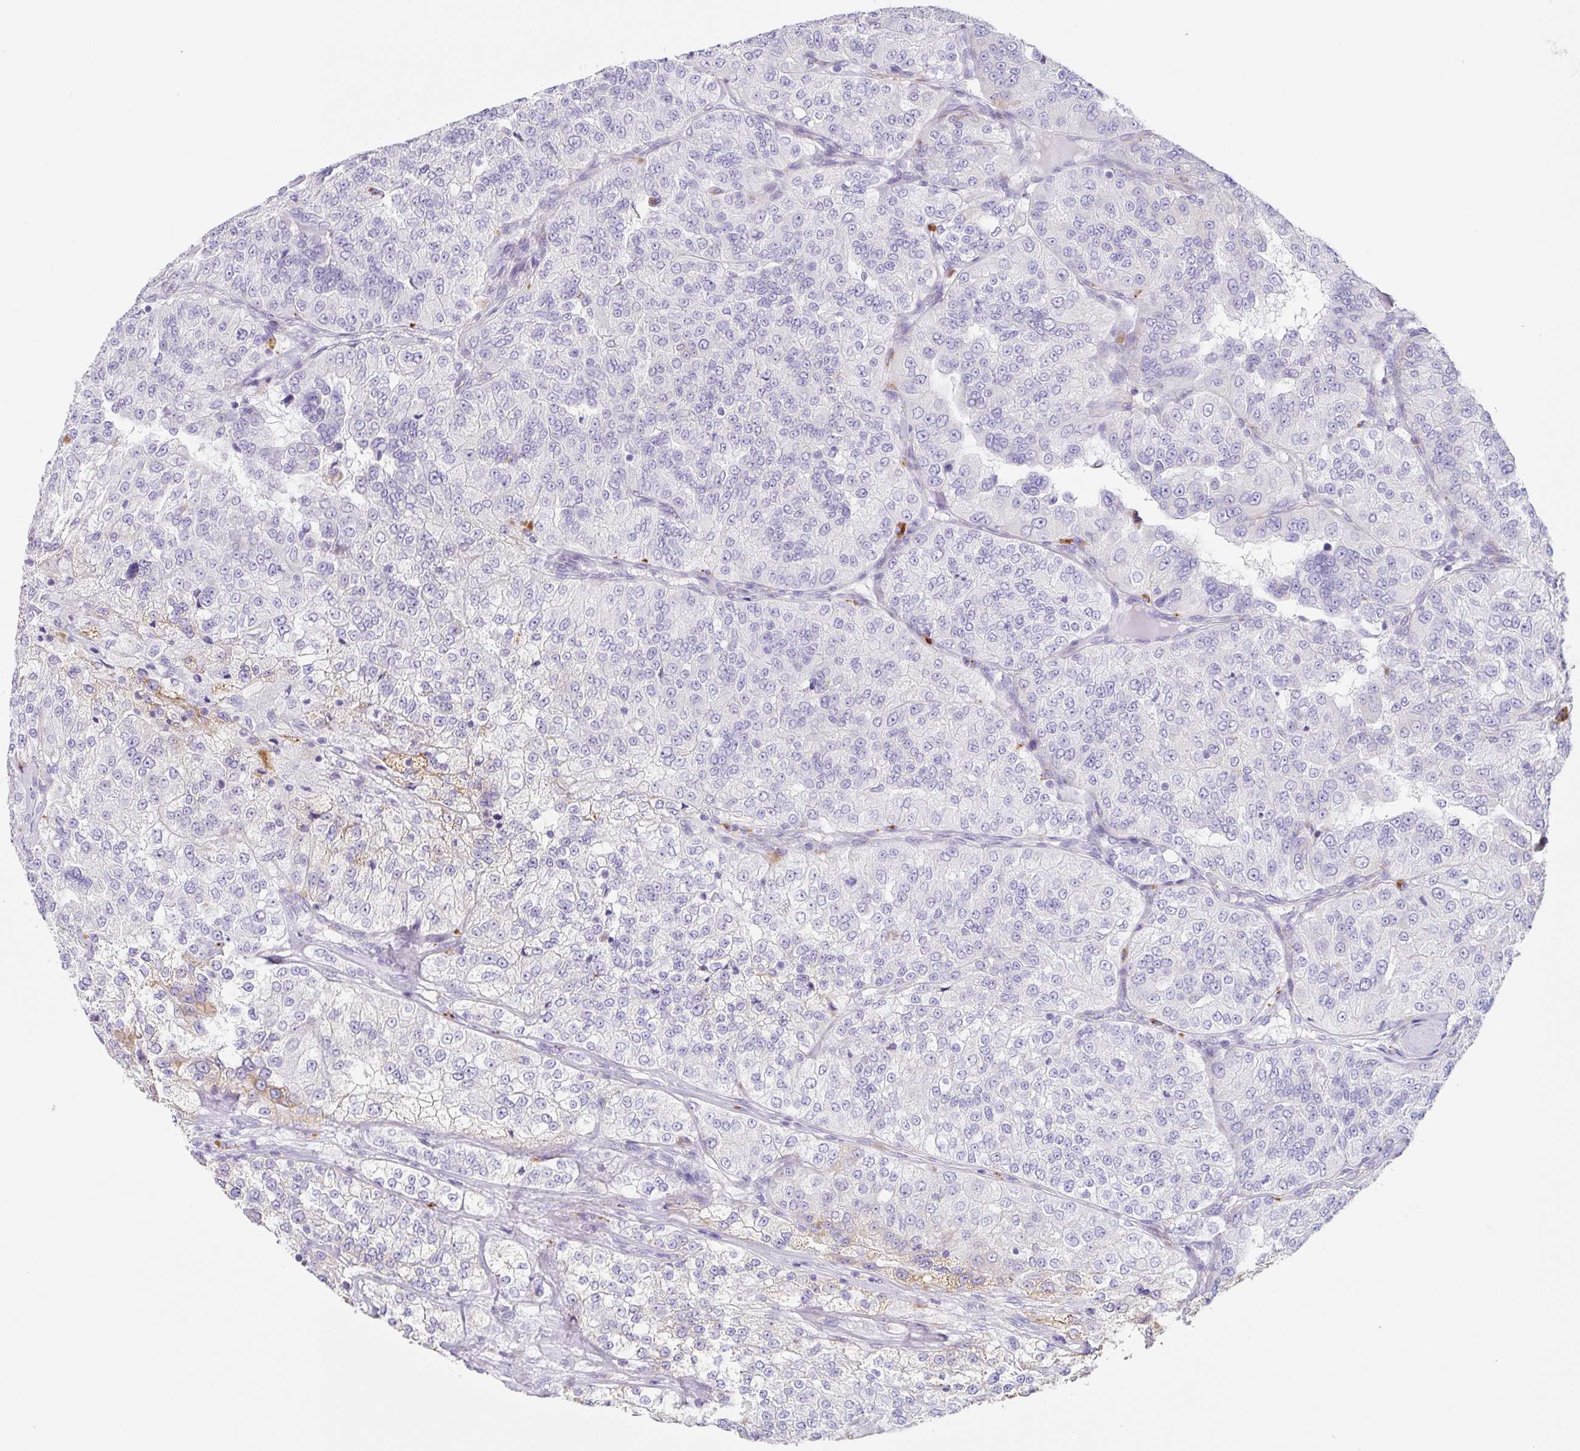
{"staining": {"intensity": "negative", "quantity": "none", "location": "none"}, "tissue": "renal cancer", "cell_type": "Tumor cells", "image_type": "cancer", "snomed": [{"axis": "morphology", "description": "Adenocarcinoma, NOS"}, {"axis": "topography", "description": "Kidney"}], "caption": "Protein analysis of renal cancer demonstrates no significant positivity in tumor cells.", "gene": "DKK4", "patient": {"sex": "female", "age": 63}}